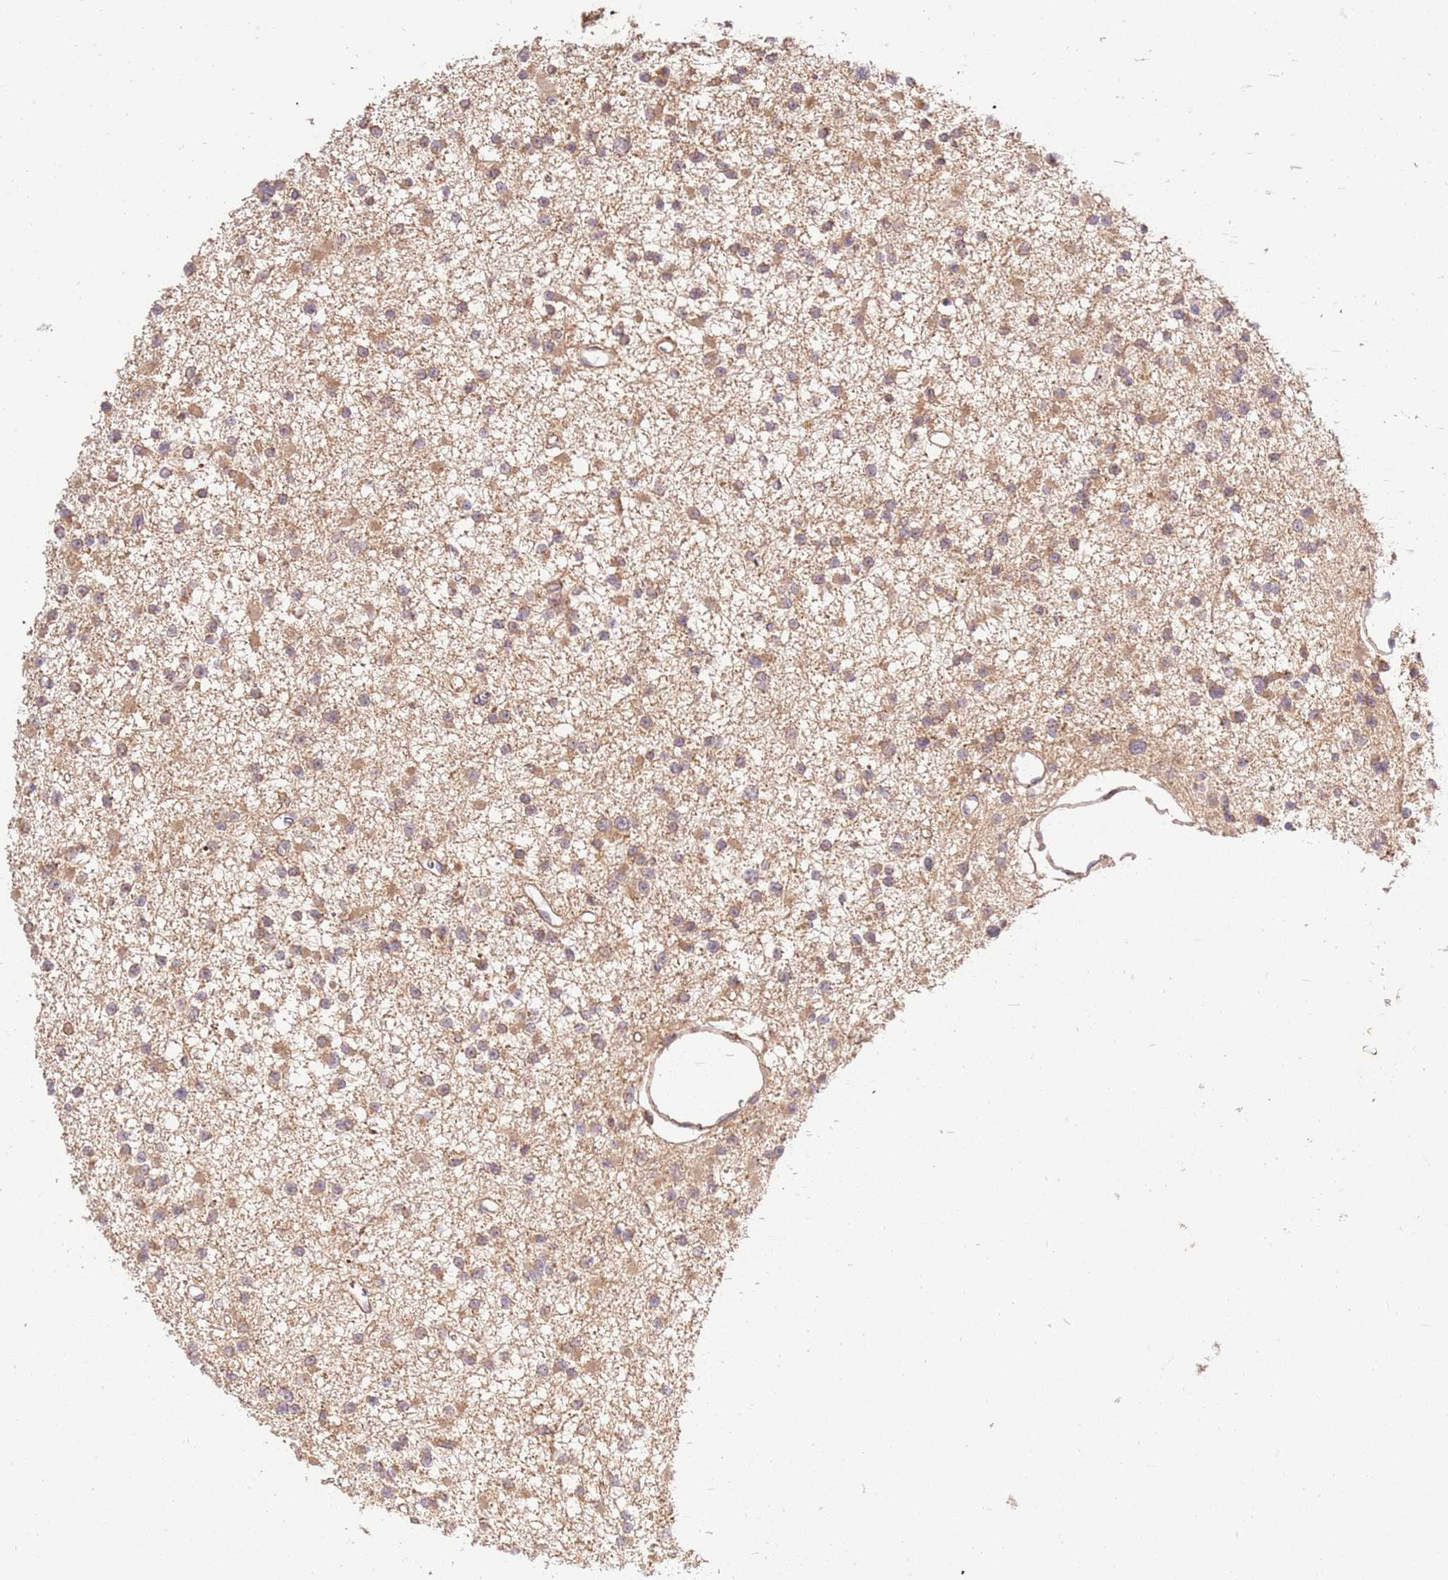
{"staining": {"intensity": "moderate", "quantity": ">75%", "location": "cytoplasmic/membranous"}, "tissue": "glioma", "cell_type": "Tumor cells", "image_type": "cancer", "snomed": [{"axis": "morphology", "description": "Glioma, malignant, Low grade"}, {"axis": "topography", "description": "Brain"}], "caption": "Immunohistochemical staining of human glioma reveals moderate cytoplasmic/membranous protein expression in about >75% of tumor cells. (DAB (3,3'-diaminobenzidine) IHC with brightfield microscopy, high magnification).", "gene": "GAREM1", "patient": {"sex": "female", "age": 22}}